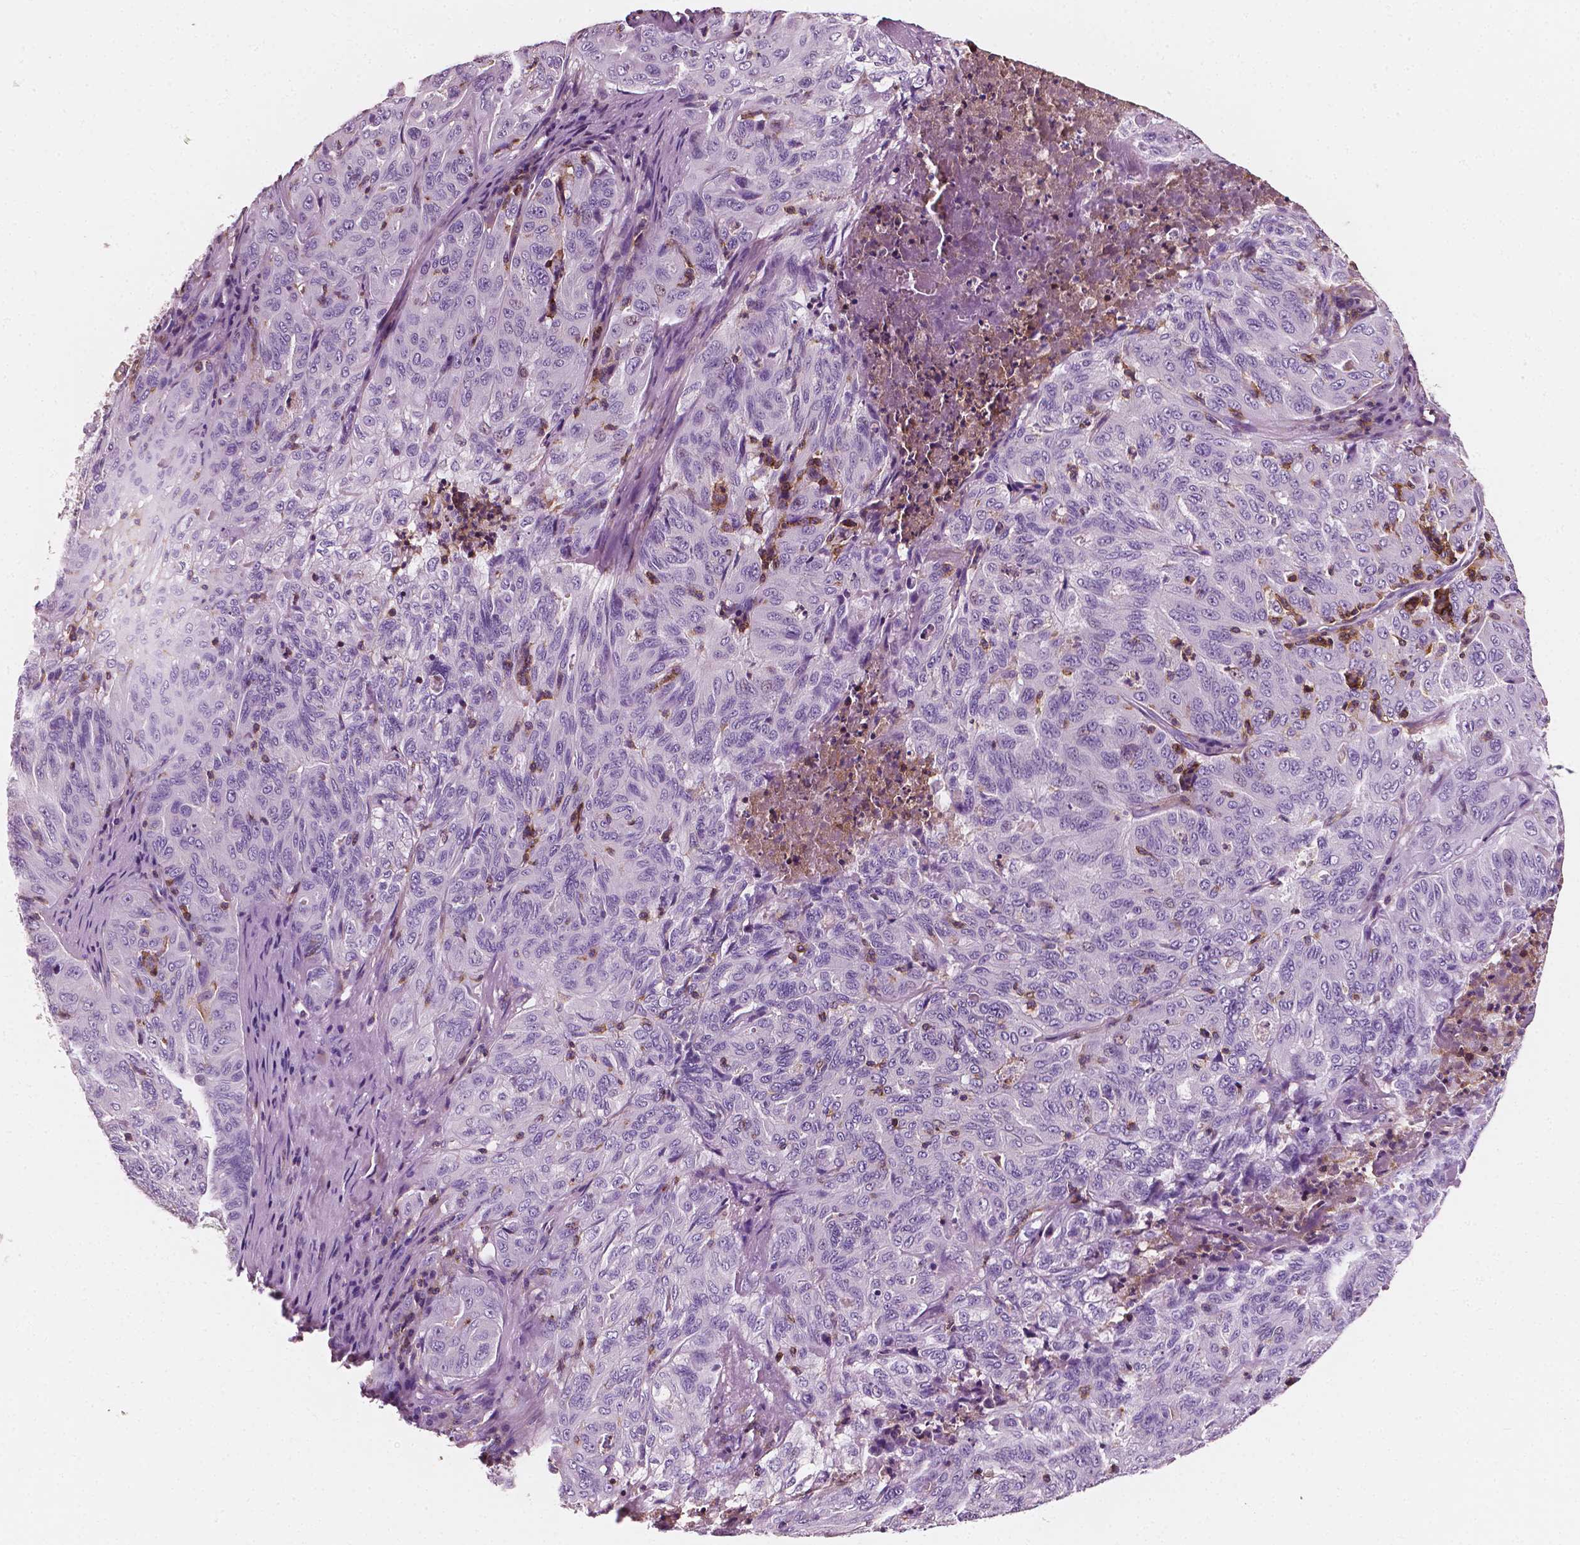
{"staining": {"intensity": "negative", "quantity": "none", "location": "none"}, "tissue": "pancreatic cancer", "cell_type": "Tumor cells", "image_type": "cancer", "snomed": [{"axis": "morphology", "description": "Adenocarcinoma, NOS"}, {"axis": "topography", "description": "Pancreas"}], "caption": "IHC photomicrograph of pancreatic cancer stained for a protein (brown), which displays no expression in tumor cells. The staining was performed using DAB to visualize the protein expression in brown, while the nuclei were stained in blue with hematoxylin (Magnification: 20x).", "gene": "PTPRC", "patient": {"sex": "male", "age": 63}}